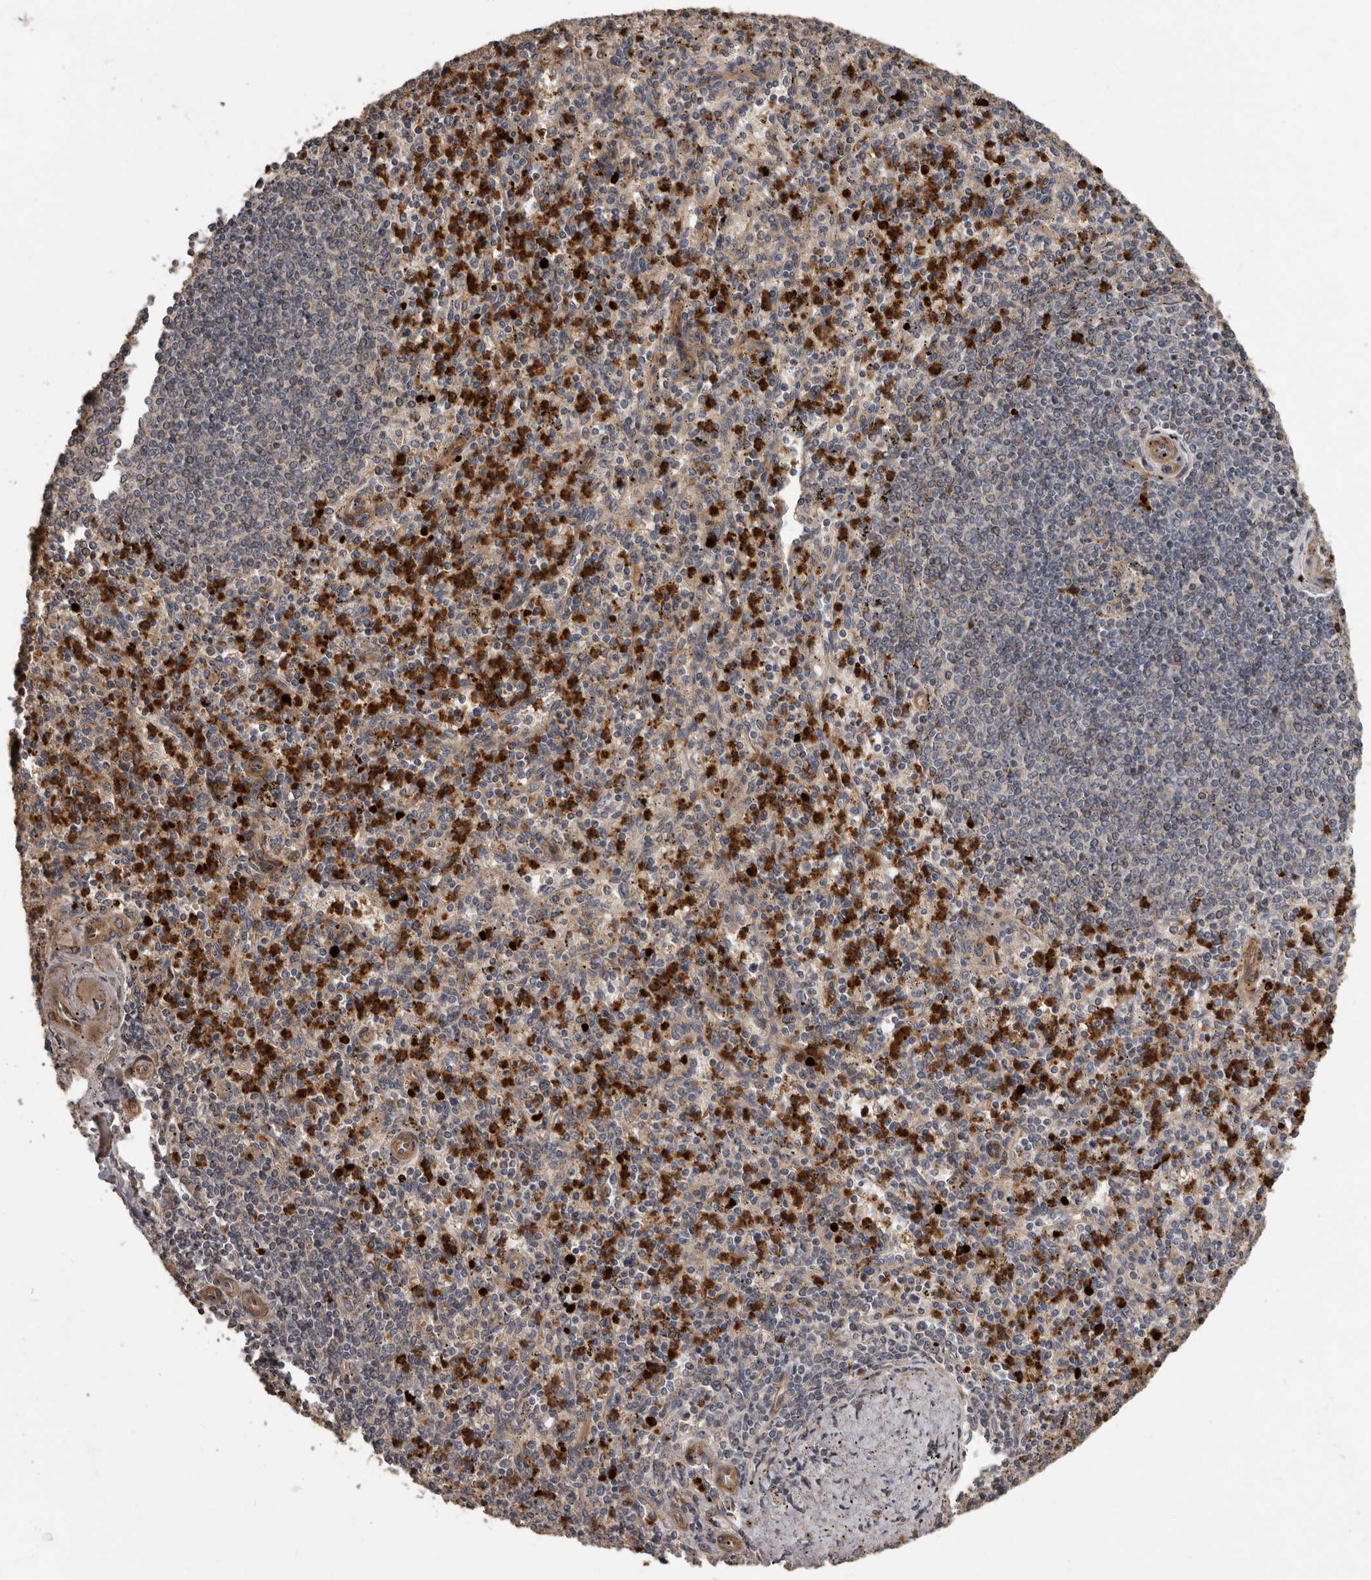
{"staining": {"intensity": "moderate", "quantity": "25%-75%", "location": "cytoplasmic/membranous"}, "tissue": "spleen", "cell_type": "Cells in red pulp", "image_type": "normal", "snomed": [{"axis": "morphology", "description": "Normal tissue, NOS"}, {"axis": "topography", "description": "Spleen"}], "caption": "The immunohistochemical stain highlights moderate cytoplasmic/membranous positivity in cells in red pulp of benign spleen. (brown staining indicates protein expression, while blue staining denotes nuclei).", "gene": "ARHGEF5", "patient": {"sex": "male", "age": 72}}